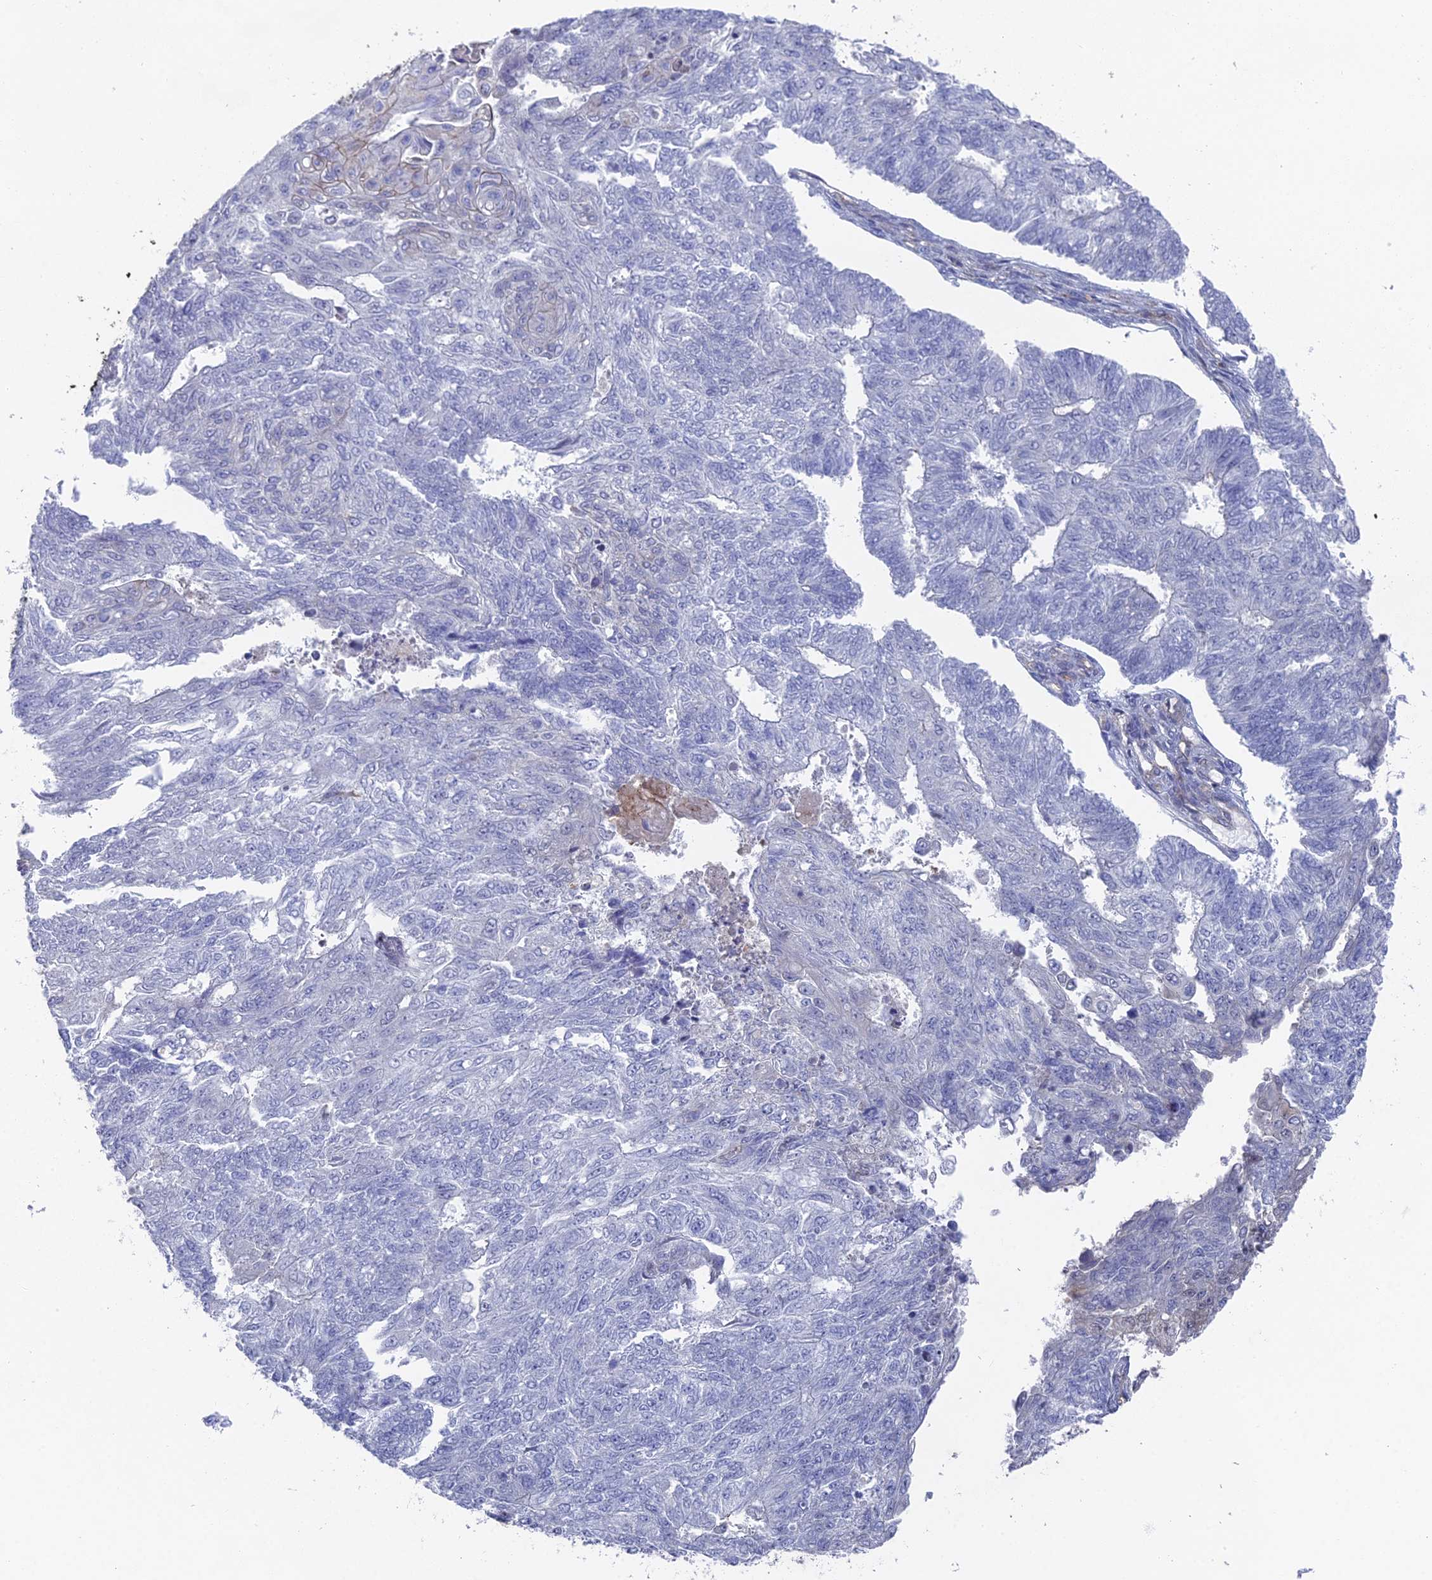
{"staining": {"intensity": "negative", "quantity": "none", "location": "none"}, "tissue": "endometrial cancer", "cell_type": "Tumor cells", "image_type": "cancer", "snomed": [{"axis": "morphology", "description": "Adenocarcinoma, NOS"}, {"axis": "topography", "description": "Endometrium"}], "caption": "The photomicrograph shows no significant expression in tumor cells of adenocarcinoma (endometrial). (Immunohistochemistry (ihc), brightfield microscopy, high magnification).", "gene": "UNC5D", "patient": {"sex": "female", "age": 32}}